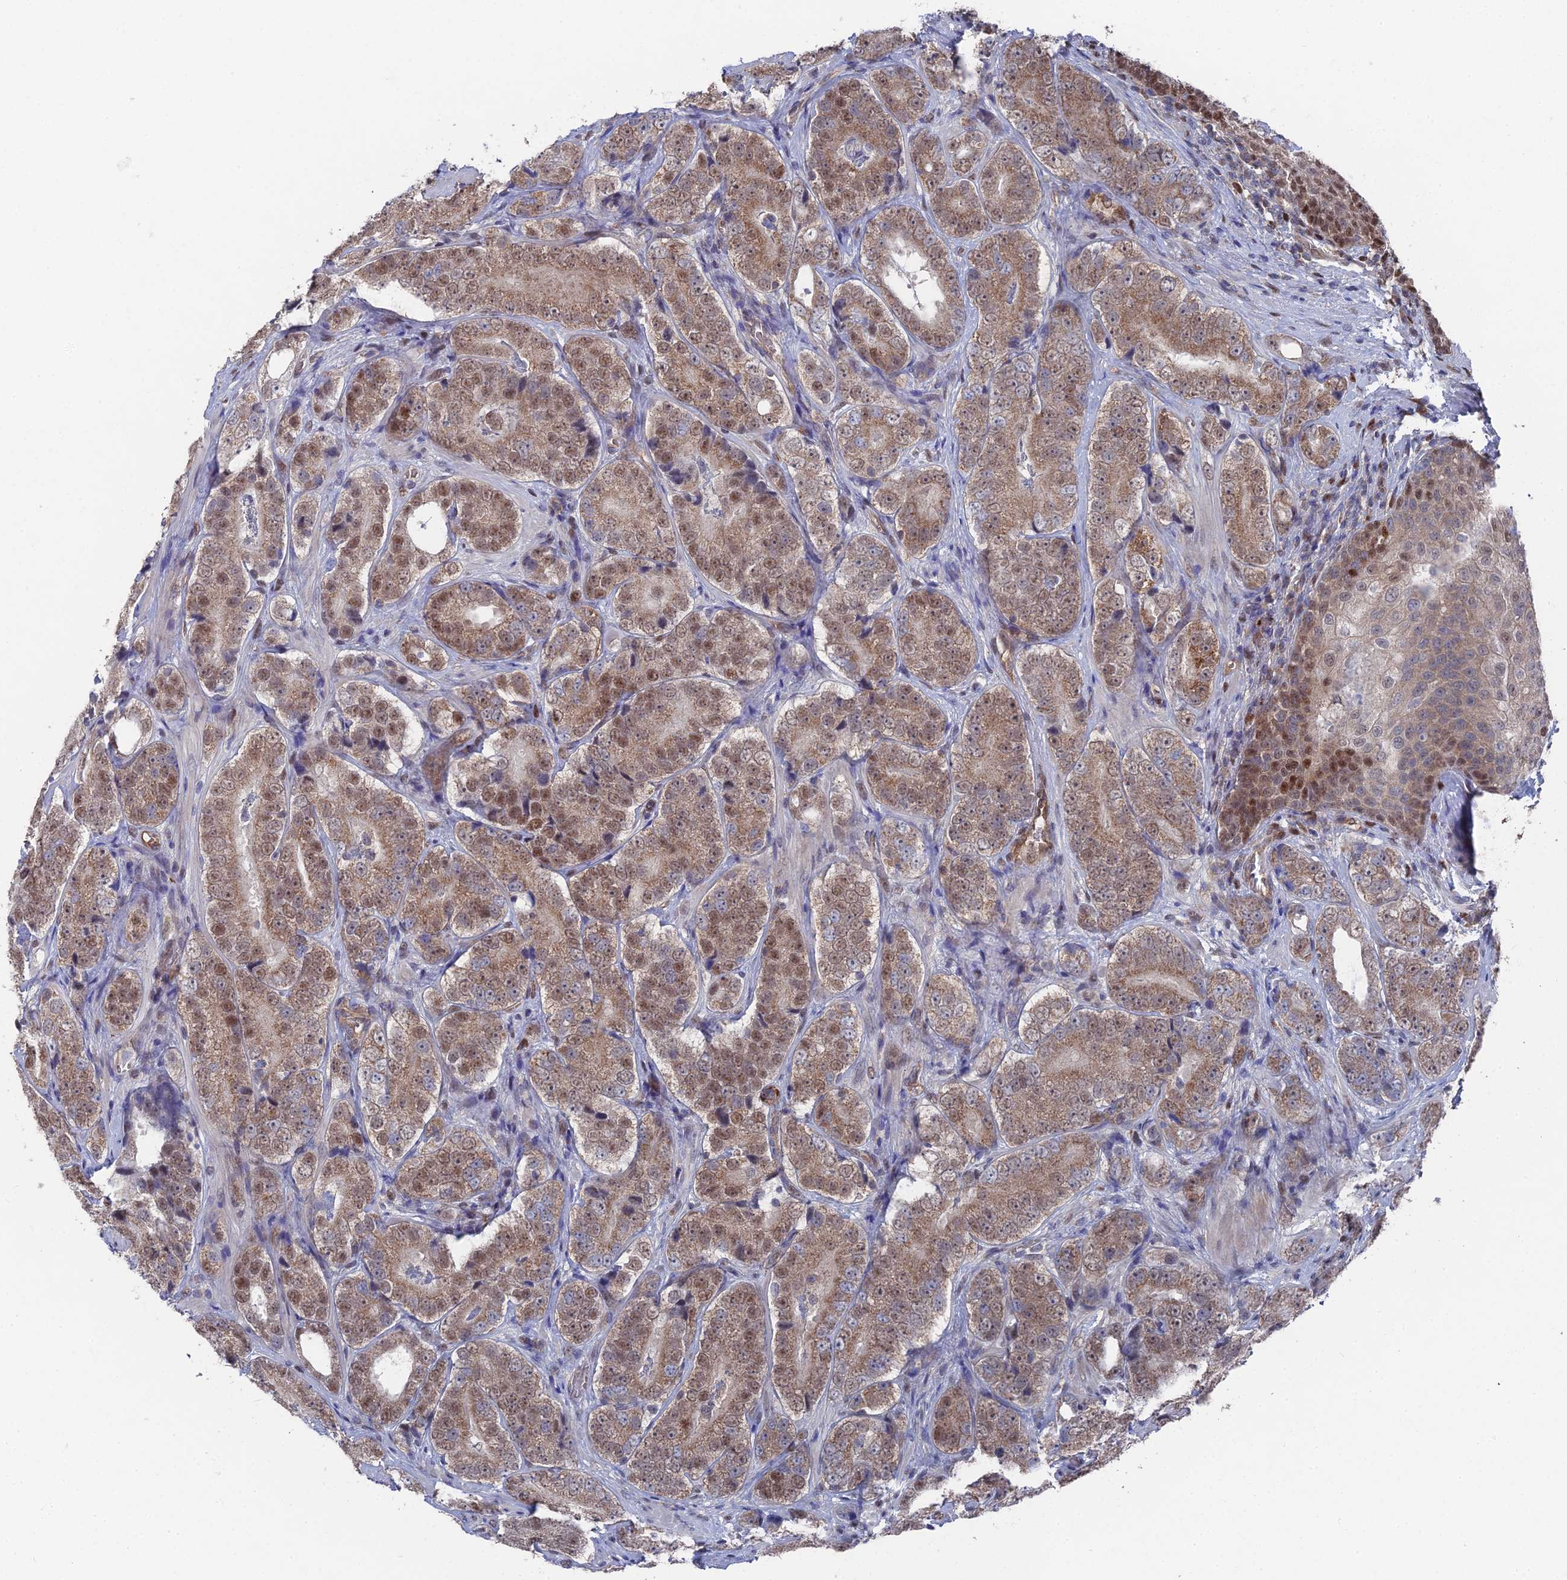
{"staining": {"intensity": "moderate", "quantity": ">75%", "location": "cytoplasmic/membranous,nuclear"}, "tissue": "prostate cancer", "cell_type": "Tumor cells", "image_type": "cancer", "snomed": [{"axis": "morphology", "description": "Adenocarcinoma, High grade"}, {"axis": "topography", "description": "Prostate"}], "caption": "Tumor cells reveal moderate cytoplasmic/membranous and nuclear staining in approximately >75% of cells in prostate cancer.", "gene": "UNC5D", "patient": {"sex": "male", "age": 56}}